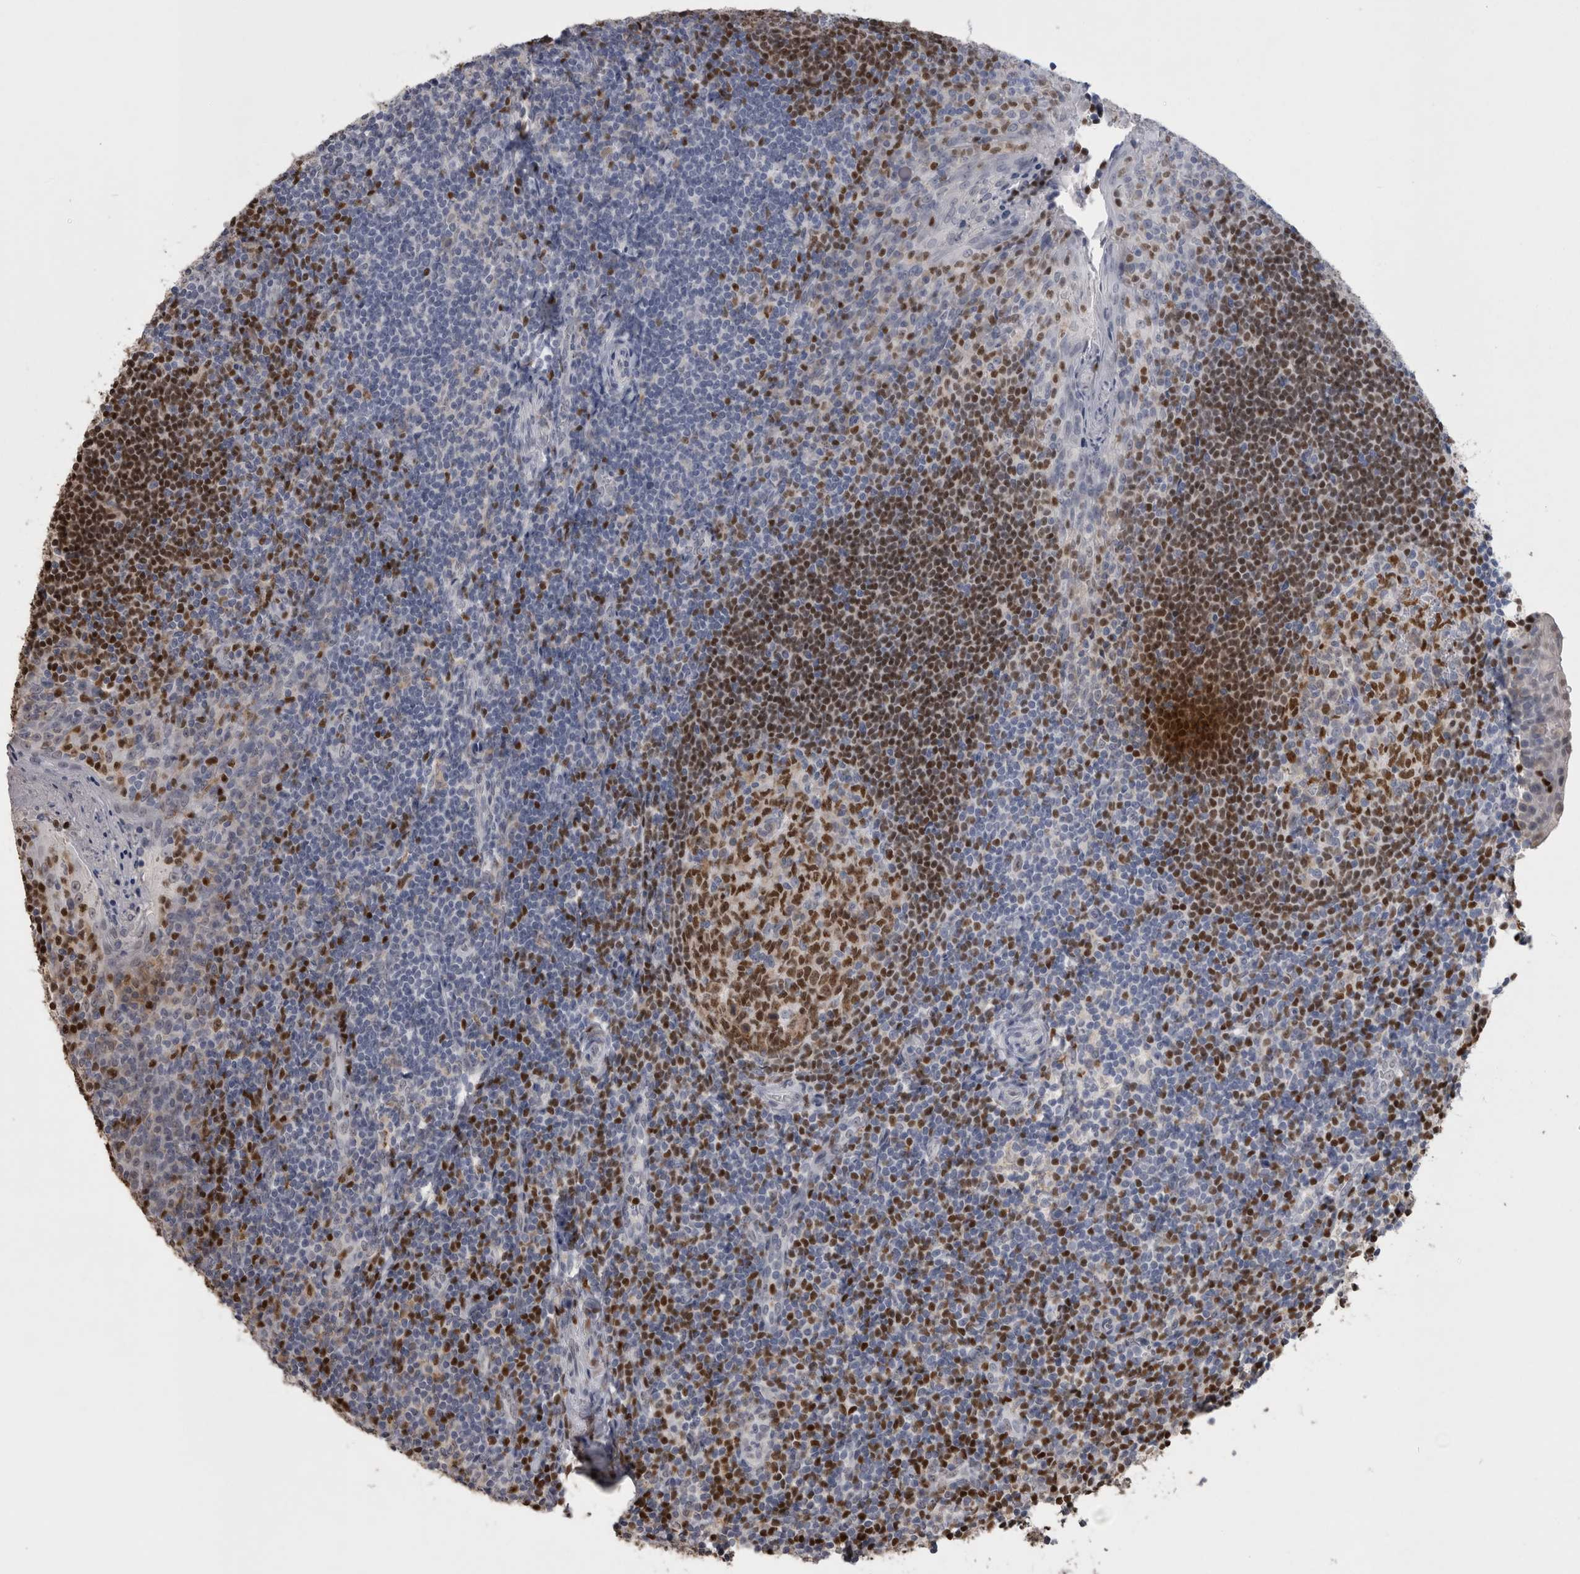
{"staining": {"intensity": "strong", "quantity": "25%-75%", "location": "nuclear"}, "tissue": "tonsil", "cell_type": "Germinal center cells", "image_type": "normal", "snomed": [{"axis": "morphology", "description": "Normal tissue, NOS"}, {"axis": "topography", "description": "Tonsil"}], "caption": "Germinal center cells exhibit strong nuclear expression in about 25%-75% of cells in normal tonsil.", "gene": "PAX5", "patient": {"sex": "male", "age": 27}}